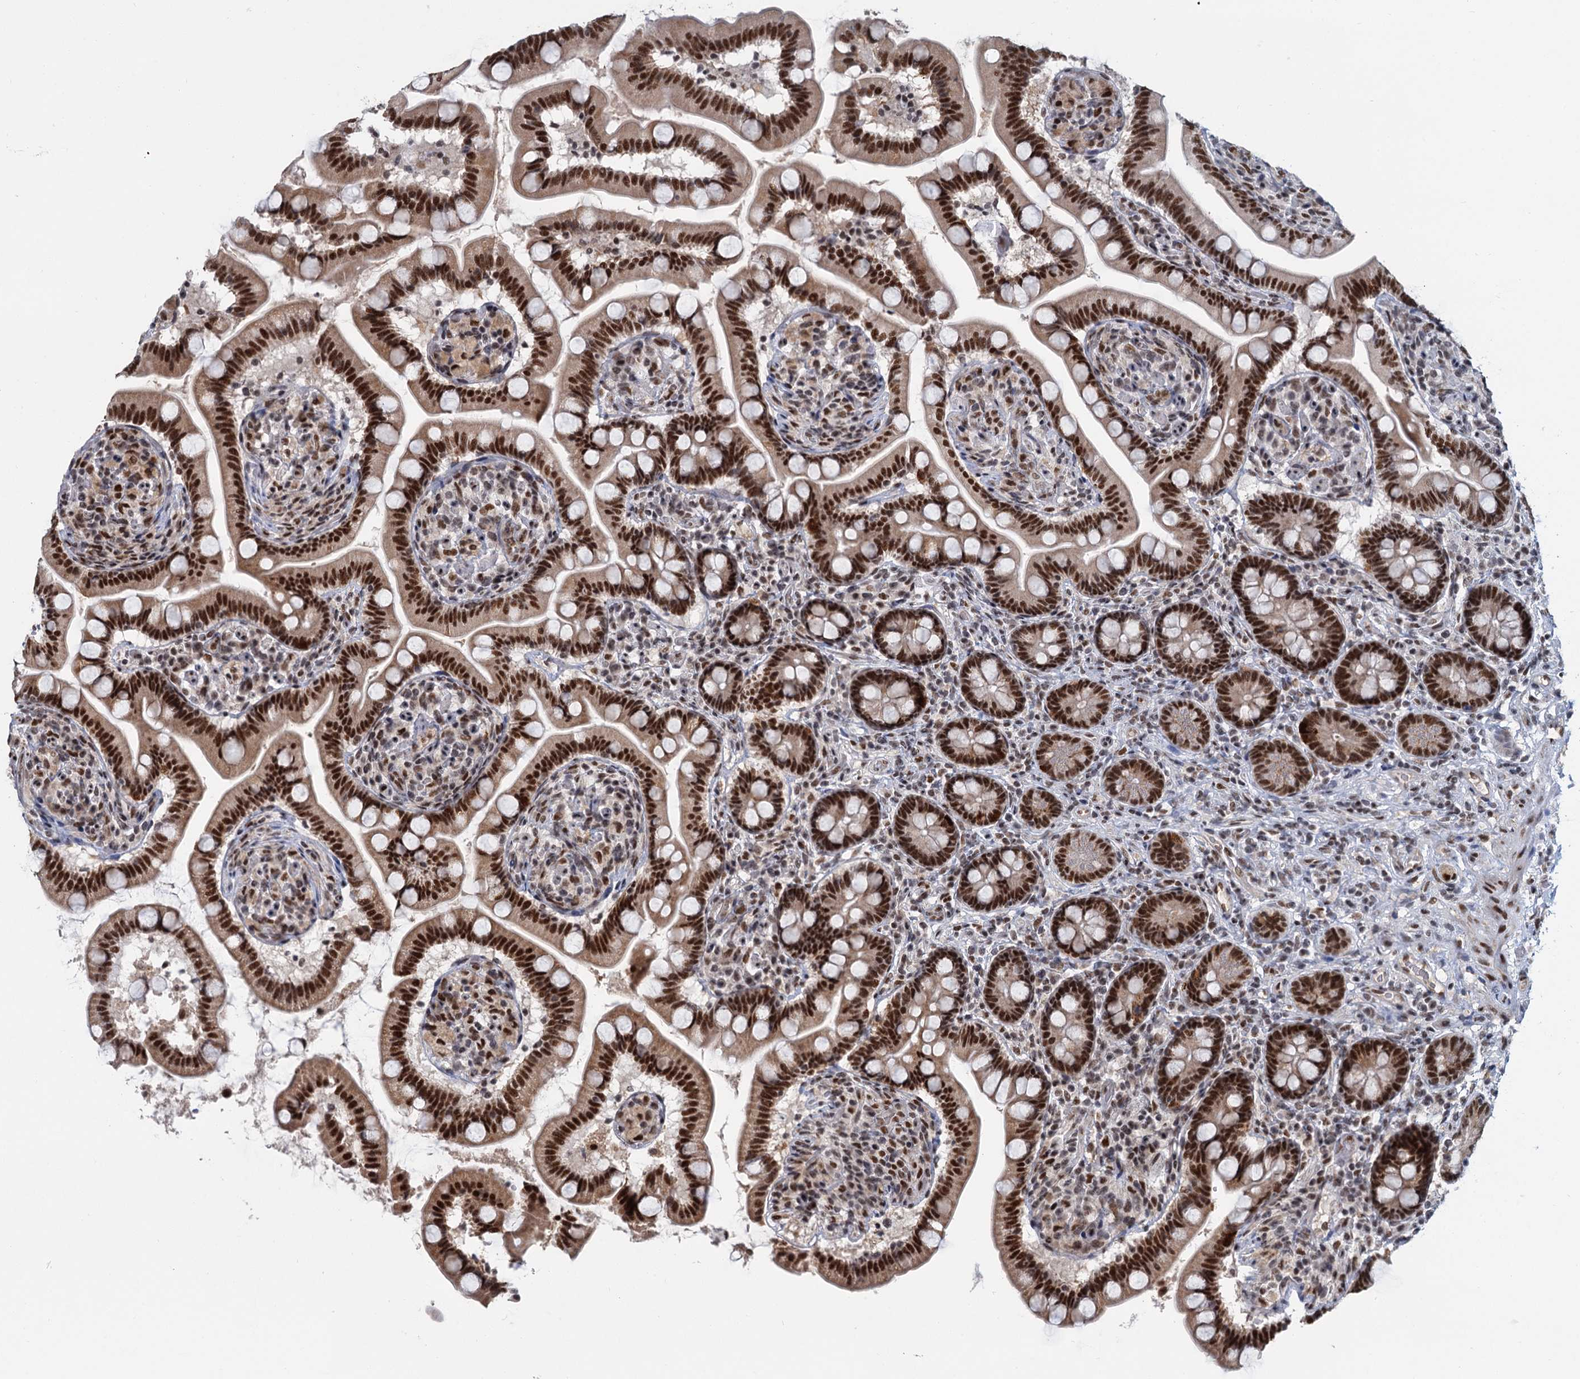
{"staining": {"intensity": "strong", "quantity": ">75%", "location": "nuclear"}, "tissue": "small intestine", "cell_type": "Glandular cells", "image_type": "normal", "snomed": [{"axis": "morphology", "description": "Normal tissue, NOS"}, {"axis": "topography", "description": "Small intestine"}], "caption": "Immunohistochemistry image of unremarkable human small intestine stained for a protein (brown), which demonstrates high levels of strong nuclear expression in approximately >75% of glandular cells.", "gene": "WBP4", "patient": {"sex": "female", "age": 64}}